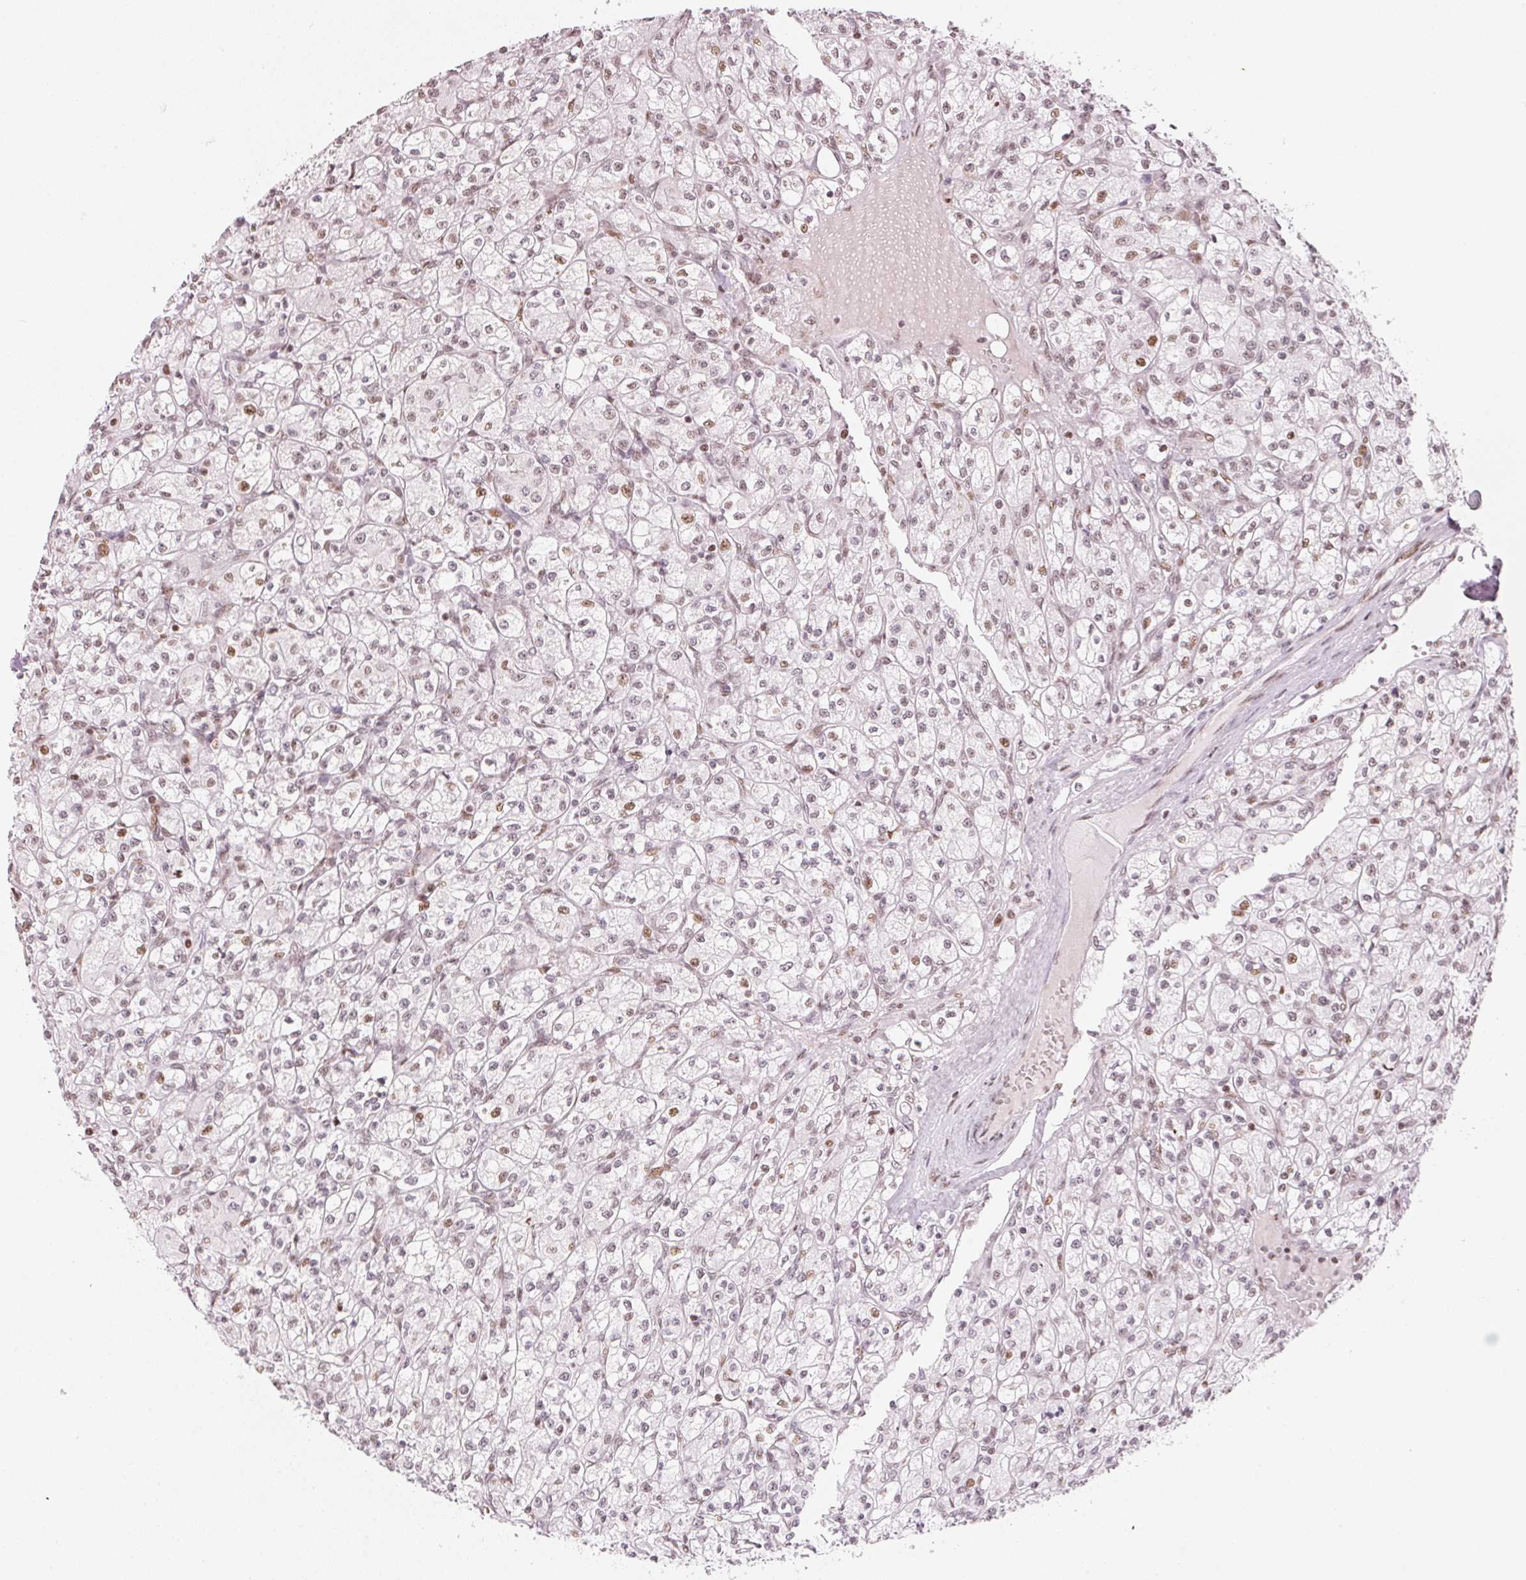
{"staining": {"intensity": "weak", "quantity": "25%-75%", "location": "nuclear"}, "tissue": "renal cancer", "cell_type": "Tumor cells", "image_type": "cancer", "snomed": [{"axis": "morphology", "description": "Adenocarcinoma, NOS"}, {"axis": "topography", "description": "Kidney"}], "caption": "Immunohistochemical staining of human renal adenocarcinoma displays low levels of weak nuclear staining in about 25%-75% of tumor cells.", "gene": "KAT6A", "patient": {"sex": "female", "age": 70}}